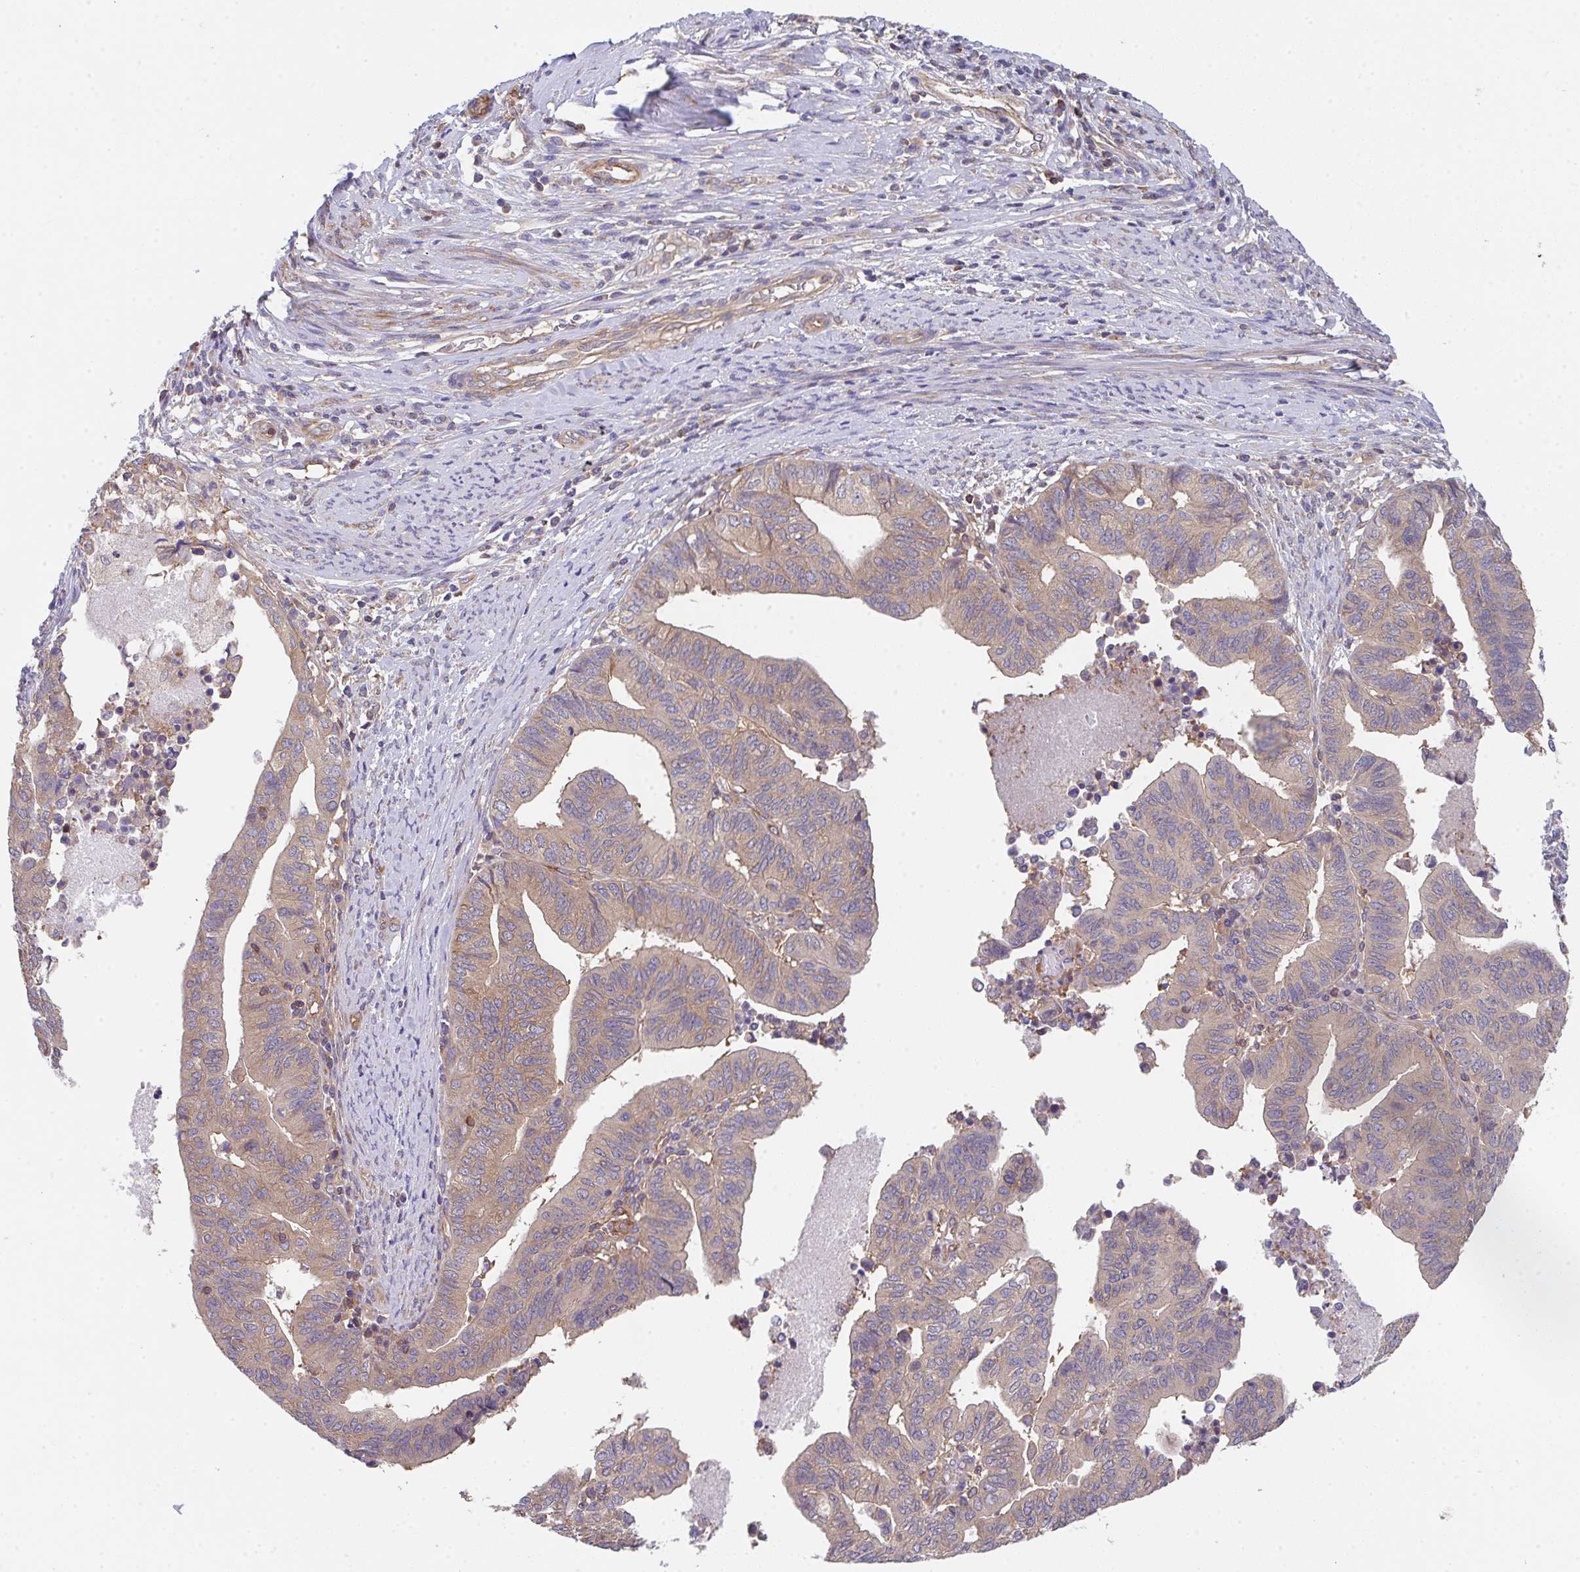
{"staining": {"intensity": "weak", "quantity": "<25%", "location": "cytoplasmic/membranous"}, "tissue": "endometrial cancer", "cell_type": "Tumor cells", "image_type": "cancer", "snomed": [{"axis": "morphology", "description": "Adenocarcinoma, NOS"}, {"axis": "topography", "description": "Endometrium"}], "caption": "Immunohistochemical staining of human endometrial cancer (adenocarcinoma) exhibits no significant expression in tumor cells.", "gene": "TMEM229A", "patient": {"sex": "female", "age": 65}}